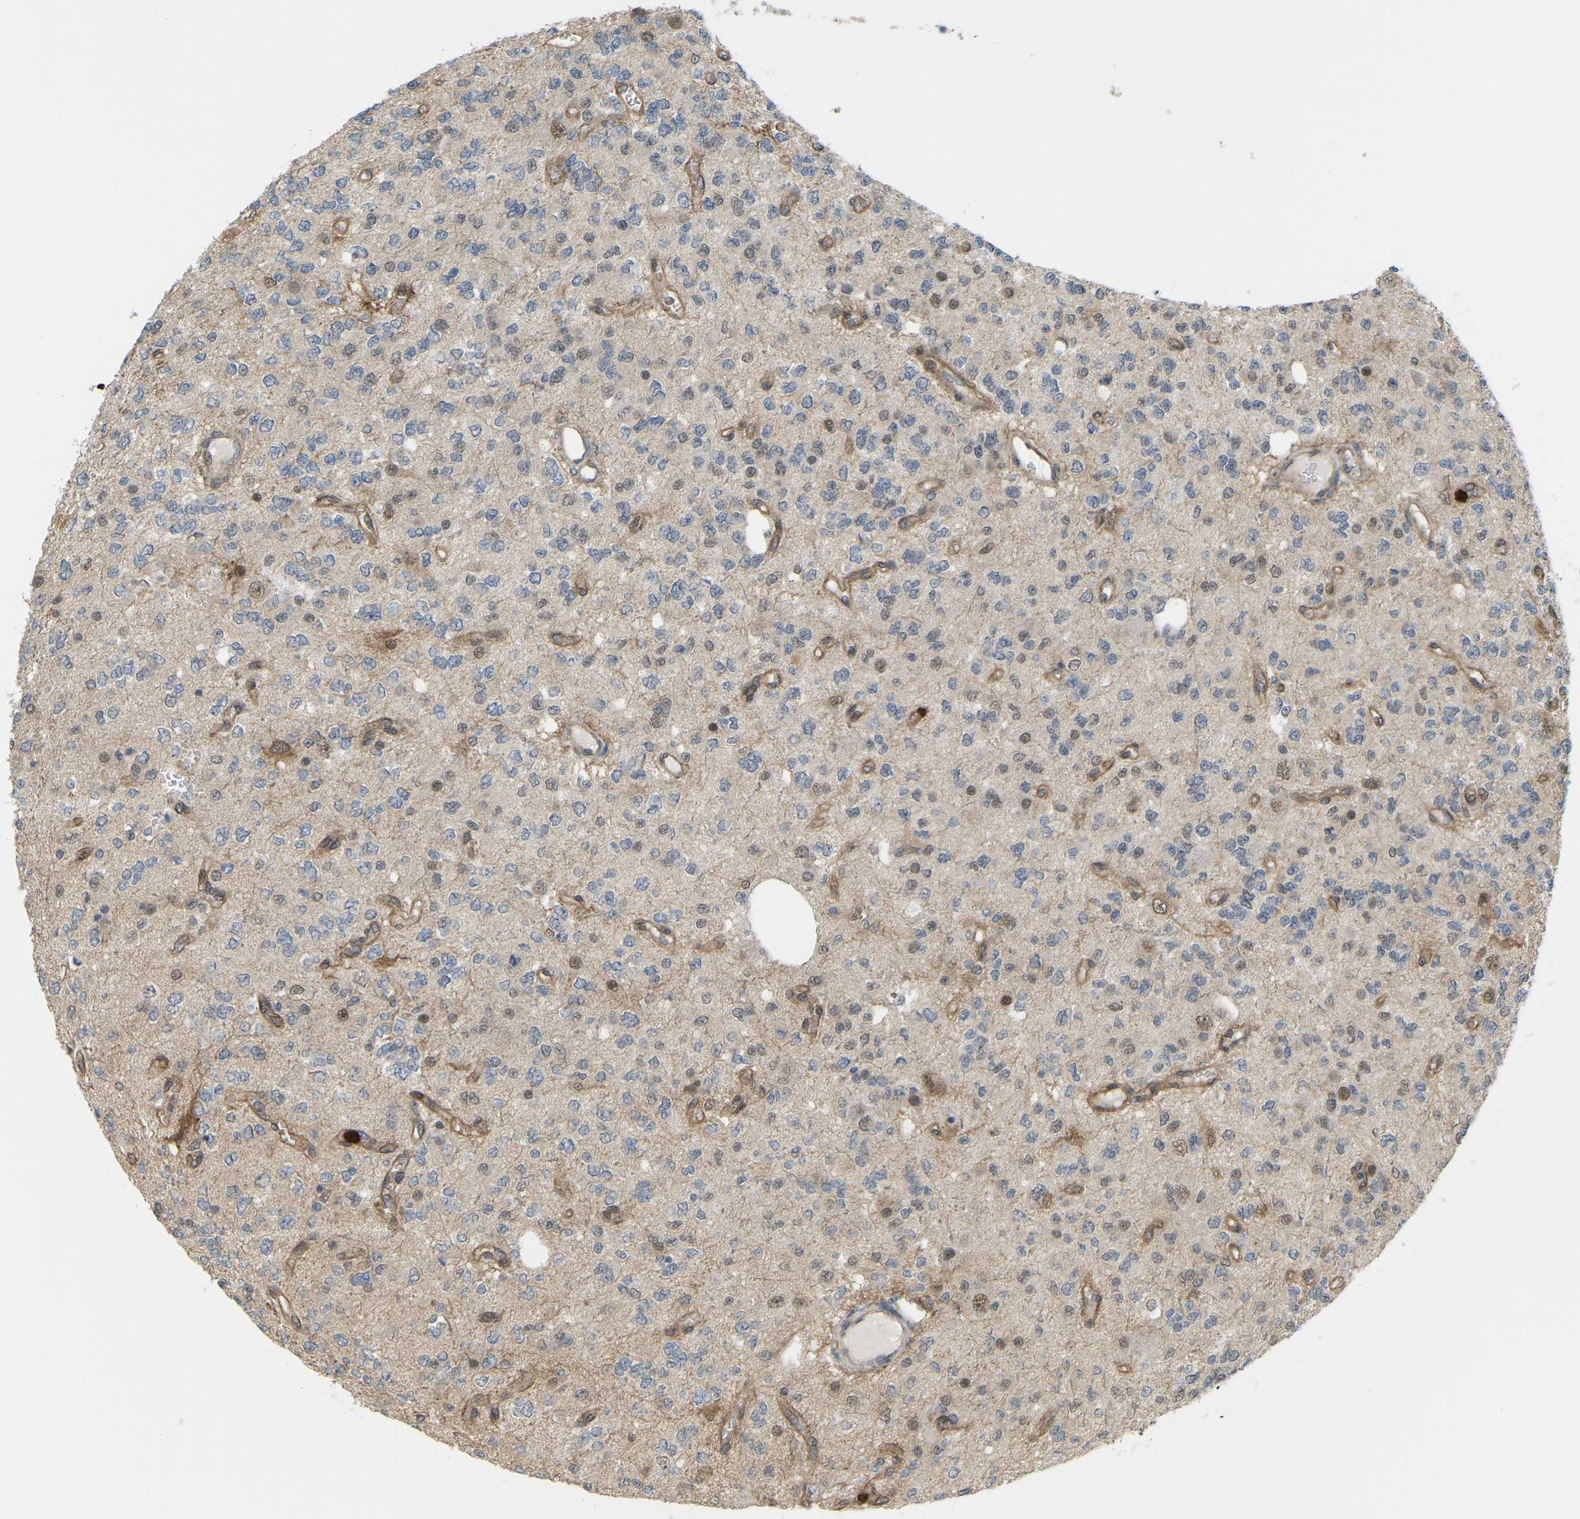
{"staining": {"intensity": "moderate", "quantity": "<25%", "location": "nuclear"}, "tissue": "glioma", "cell_type": "Tumor cells", "image_type": "cancer", "snomed": [{"axis": "morphology", "description": "Glioma, malignant, Low grade"}, {"axis": "topography", "description": "Brain"}], "caption": "There is low levels of moderate nuclear positivity in tumor cells of glioma, as demonstrated by immunohistochemical staining (brown color).", "gene": "SERPINB5", "patient": {"sex": "male", "age": 38}}